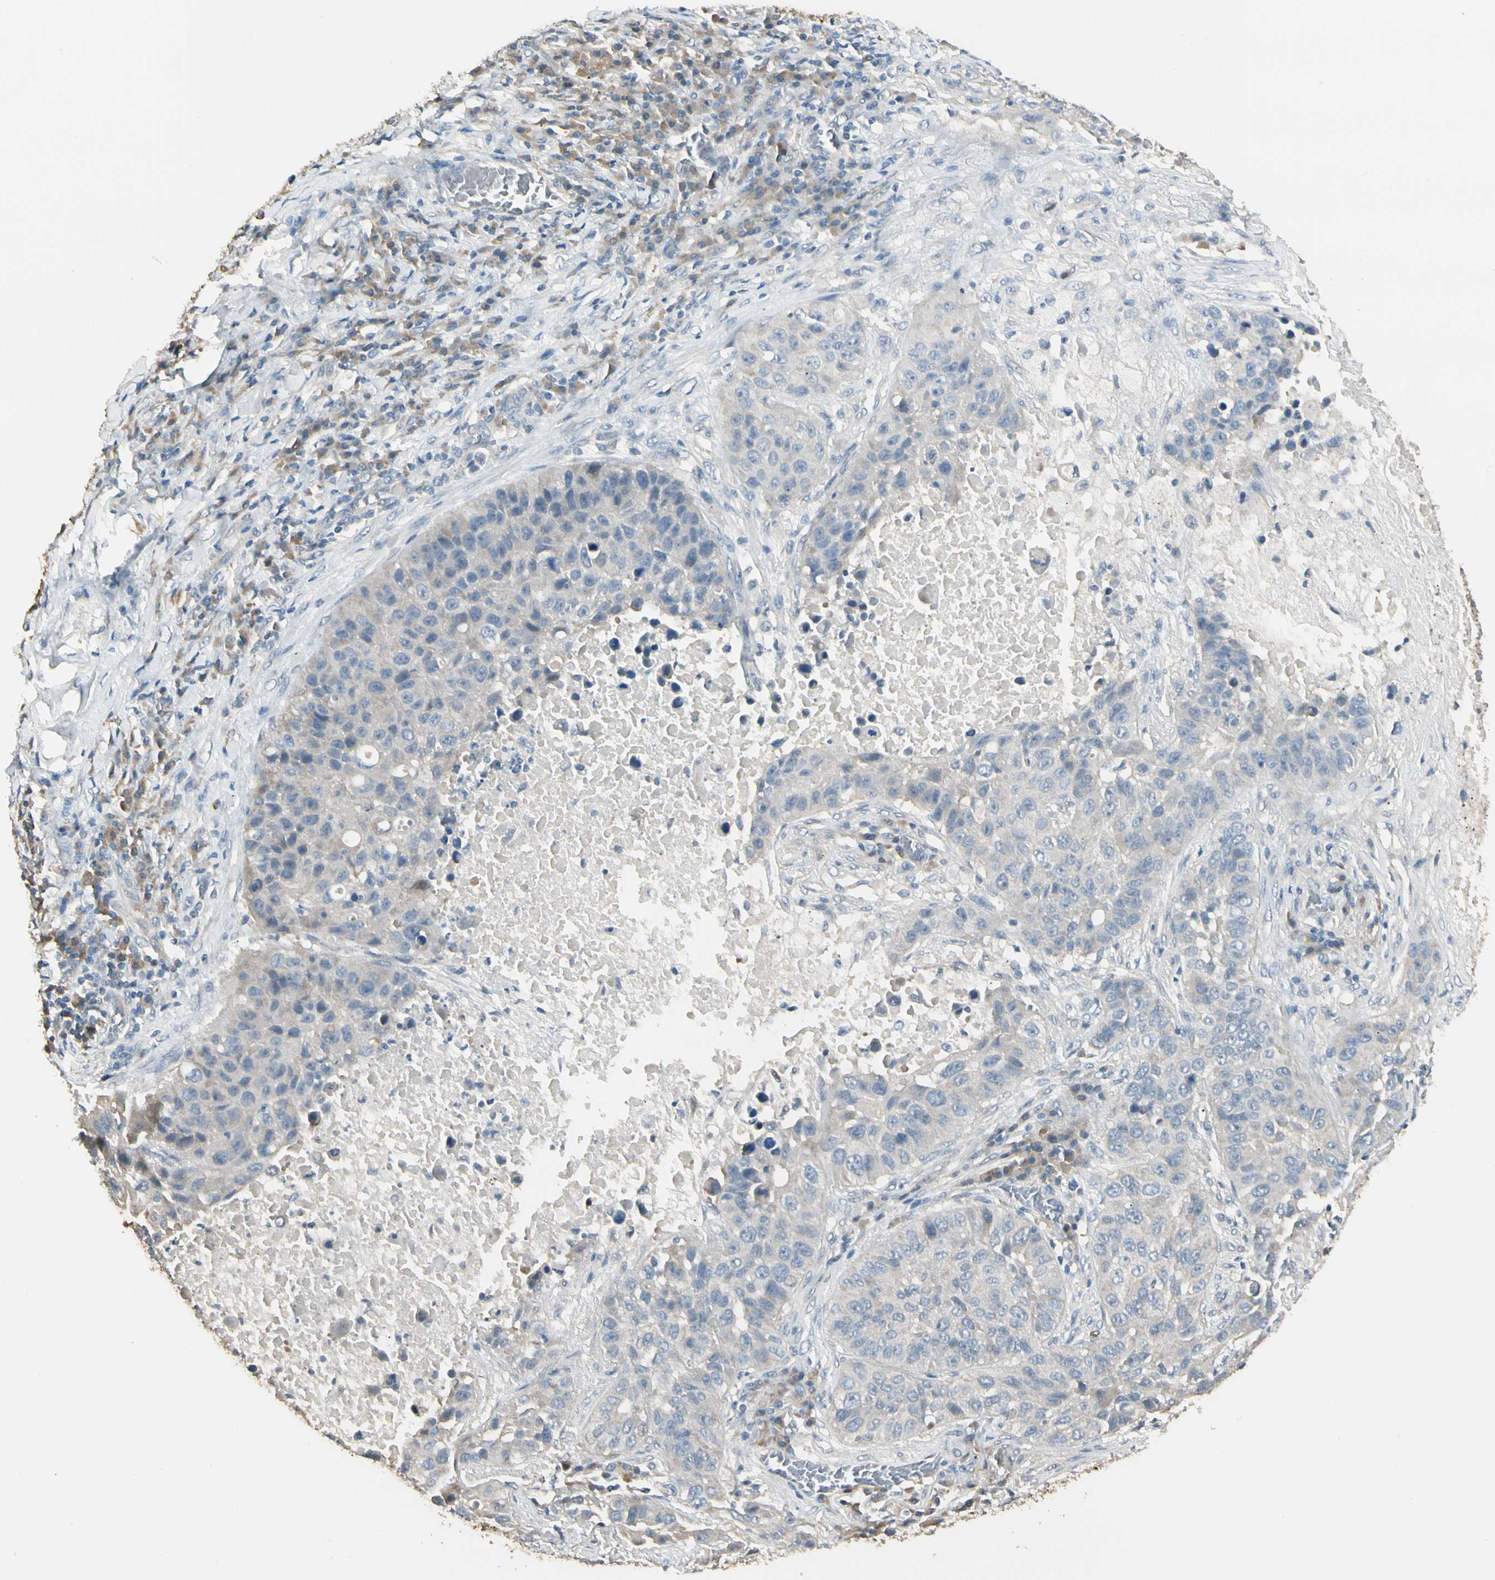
{"staining": {"intensity": "negative", "quantity": "none", "location": "none"}, "tissue": "lung cancer", "cell_type": "Tumor cells", "image_type": "cancer", "snomed": [{"axis": "morphology", "description": "Squamous cell carcinoma, NOS"}, {"axis": "topography", "description": "Lung"}], "caption": "An image of human lung squamous cell carcinoma is negative for staining in tumor cells.", "gene": "GNE", "patient": {"sex": "male", "age": 57}}